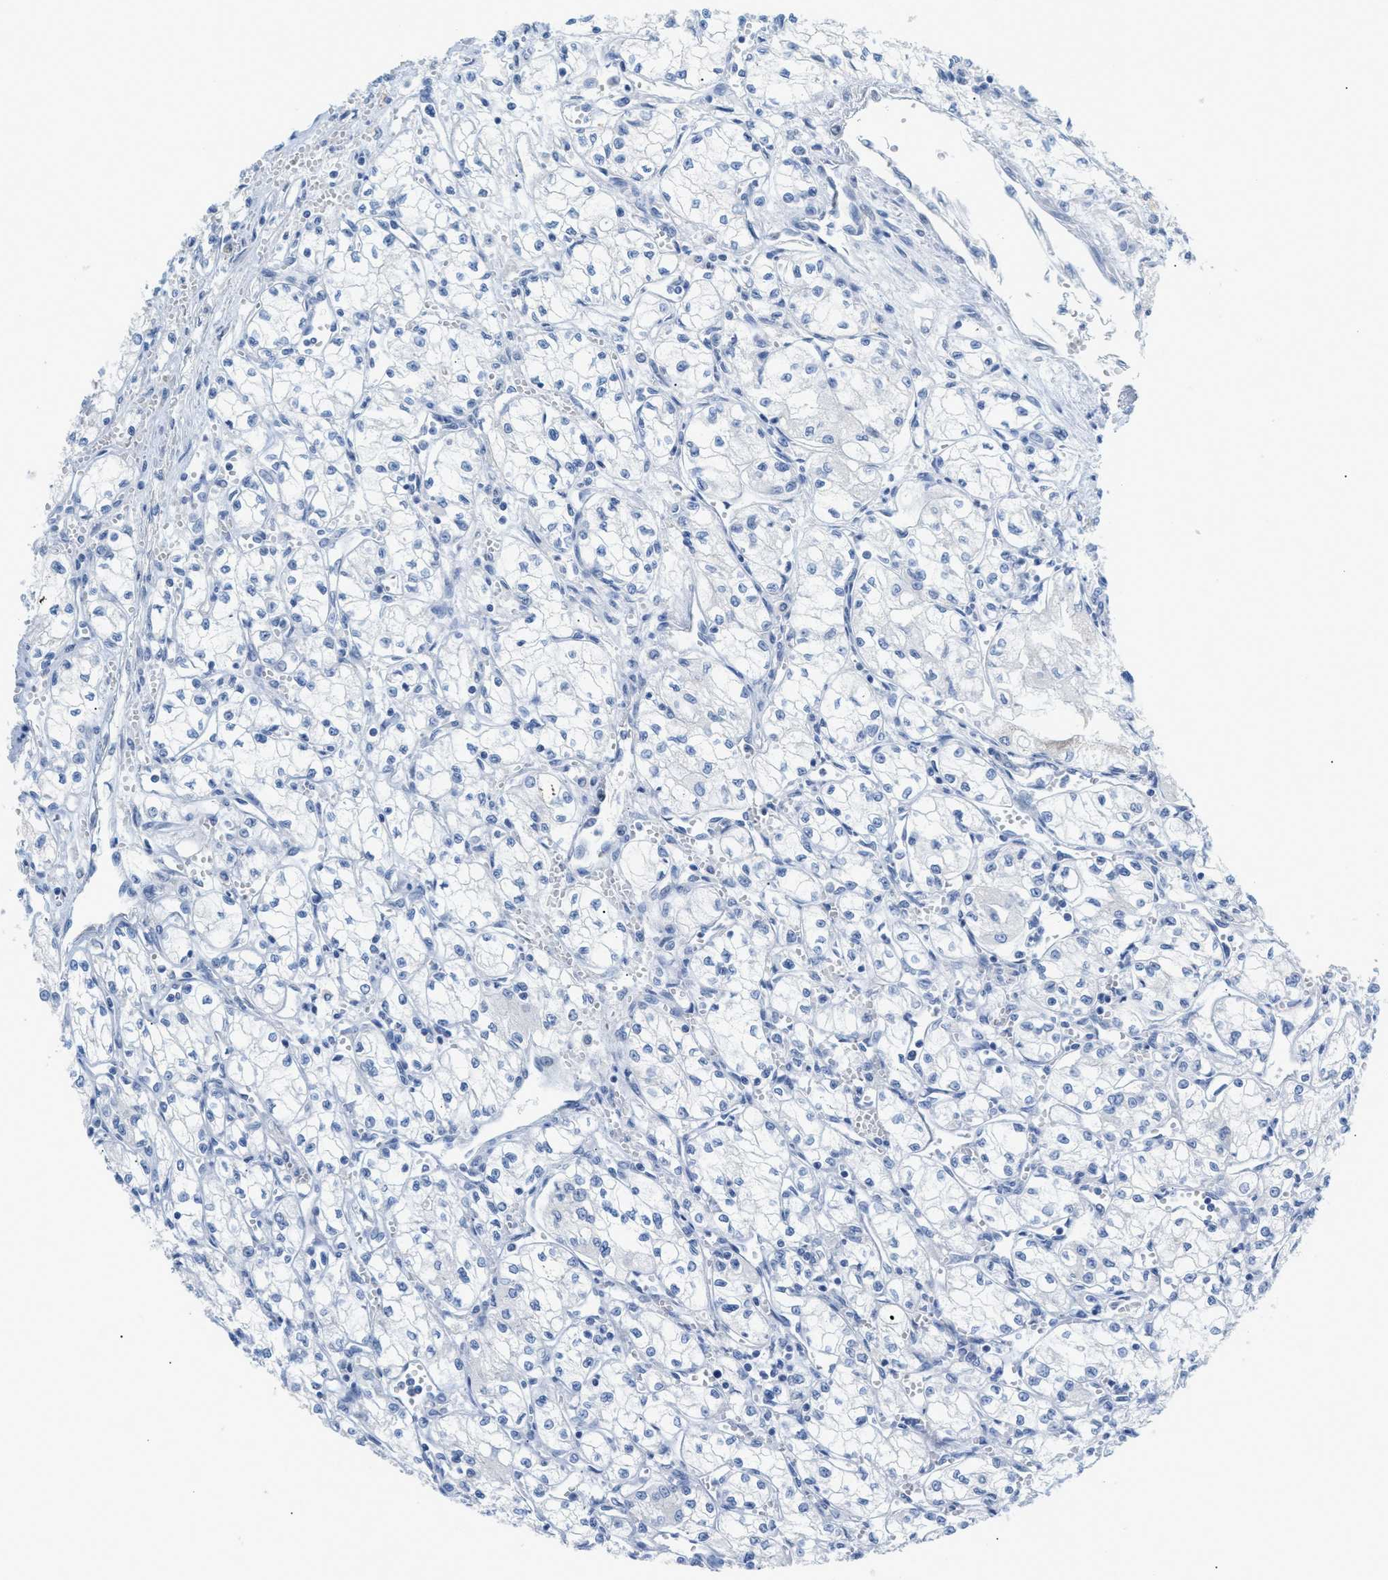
{"staining": {"intensity": "negative", "quantity": "none", "location": "none"}, "tissue": "renal cancer", "cell_type": "Tumor cells", "image_type": "cancer", "snomed": [{"axis": "morphology", "description": "Normal tissue, NOS"}, {"axis": "morphology", "description": "Adenocarcinoma, NOS"}, {"axis": "topography", "description": "Kidney"}], "caption": "There is no significant staining in tumor cells of renal adenocarcinoma. (Immunohistochemistry (ihc), brightfield microscopy, high magnification).", "gene": "HSF2", "patient": {"sex": "male", "age": 59}}